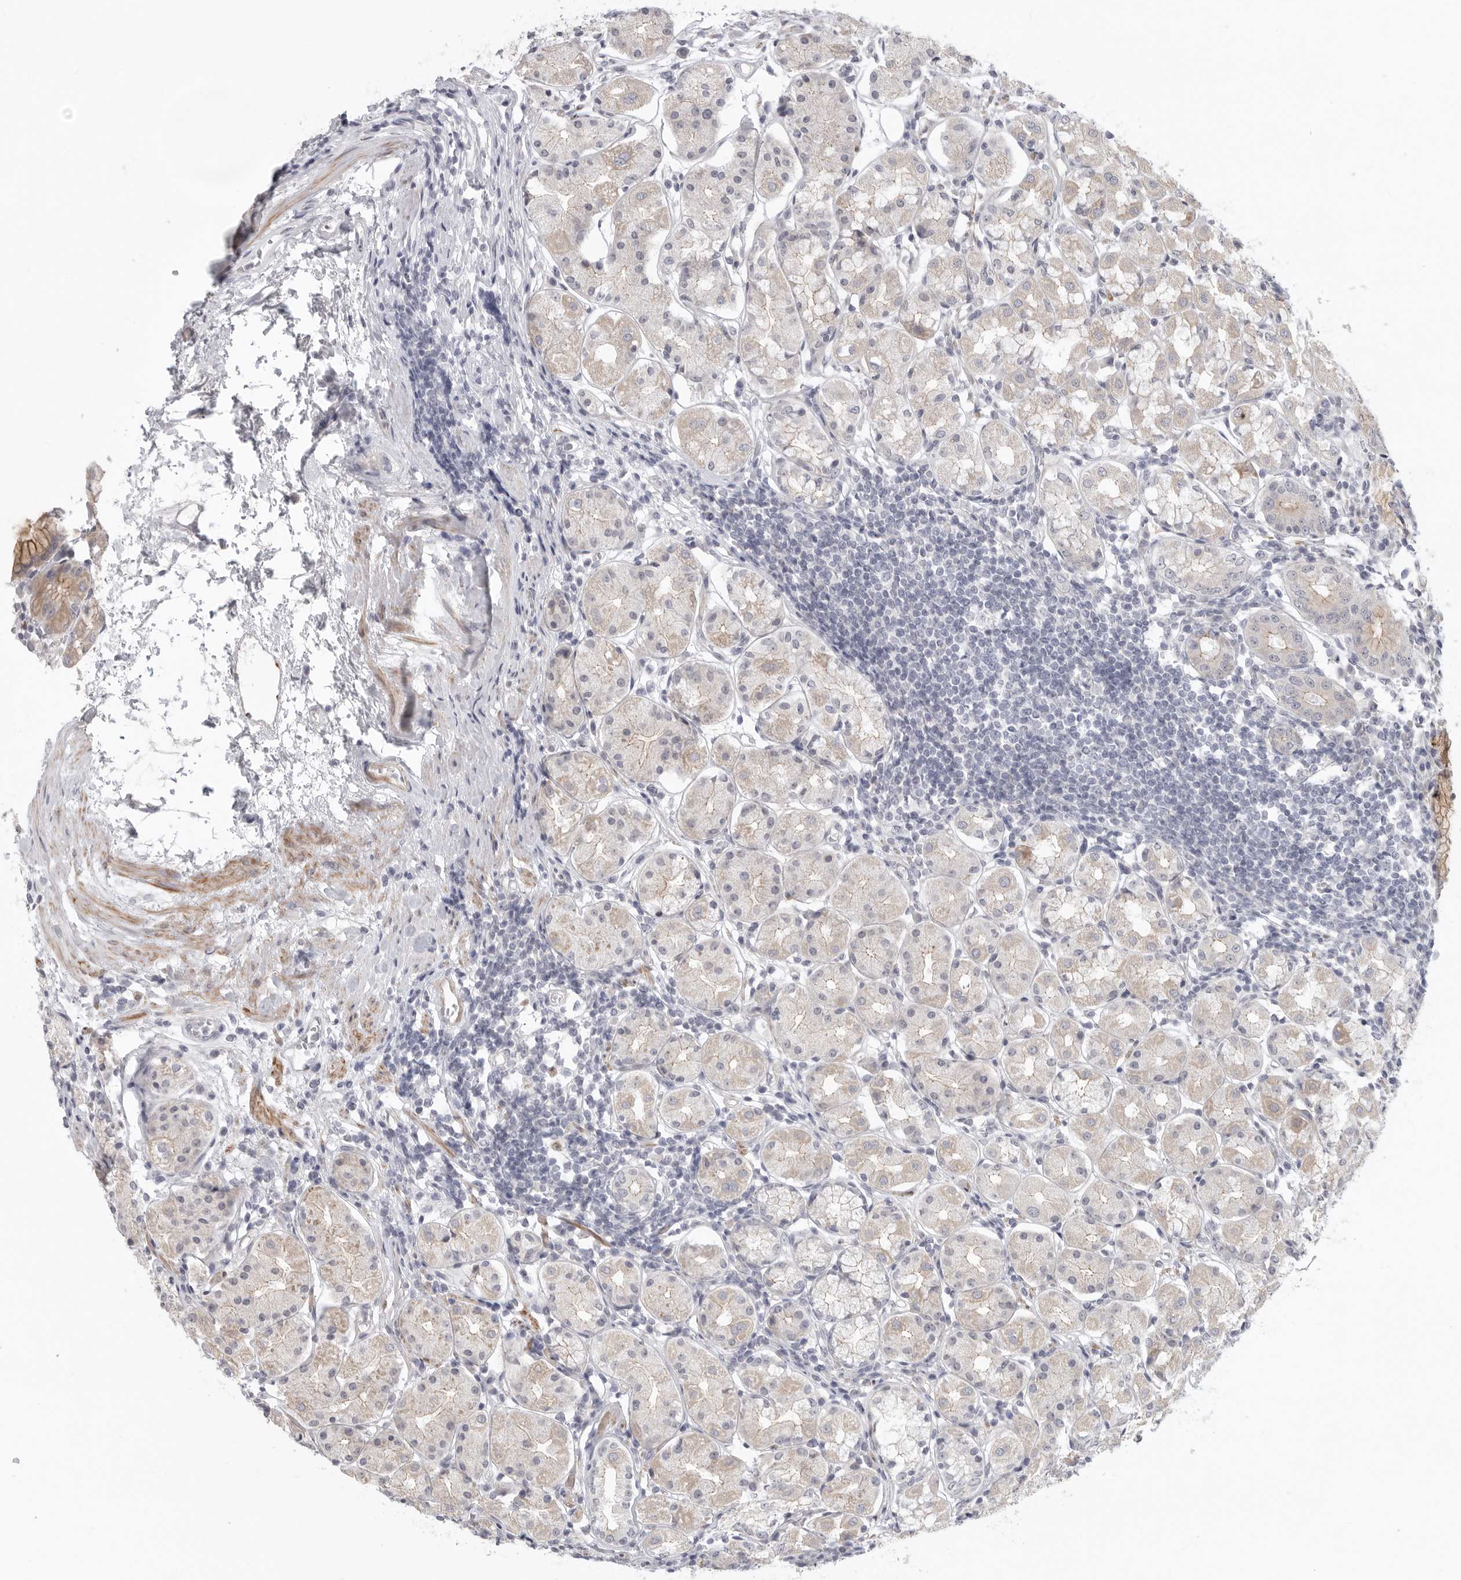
{"staining": {"intensity": "moderate", "quantity": "<25%", "location": "cytoplasmic/membranous"}, "tissue": "stomach", "cell_type": "Glandular cells", "image_type": "normal", "snomed": [{"axis": "morphology", "description": "Normal tissue, NOS"}, {"axis": "topography", "description": "Stomach, lower"}], "caption": "Immunohistochemistry (IHC) (DAB) staining of unremarkable human stomach shows moderate cytoplasmic/membranous protein expression in approximately <25% of glandular cells.", "gene": "STAB2", "patient": {"sex": "female", "age": 56}}